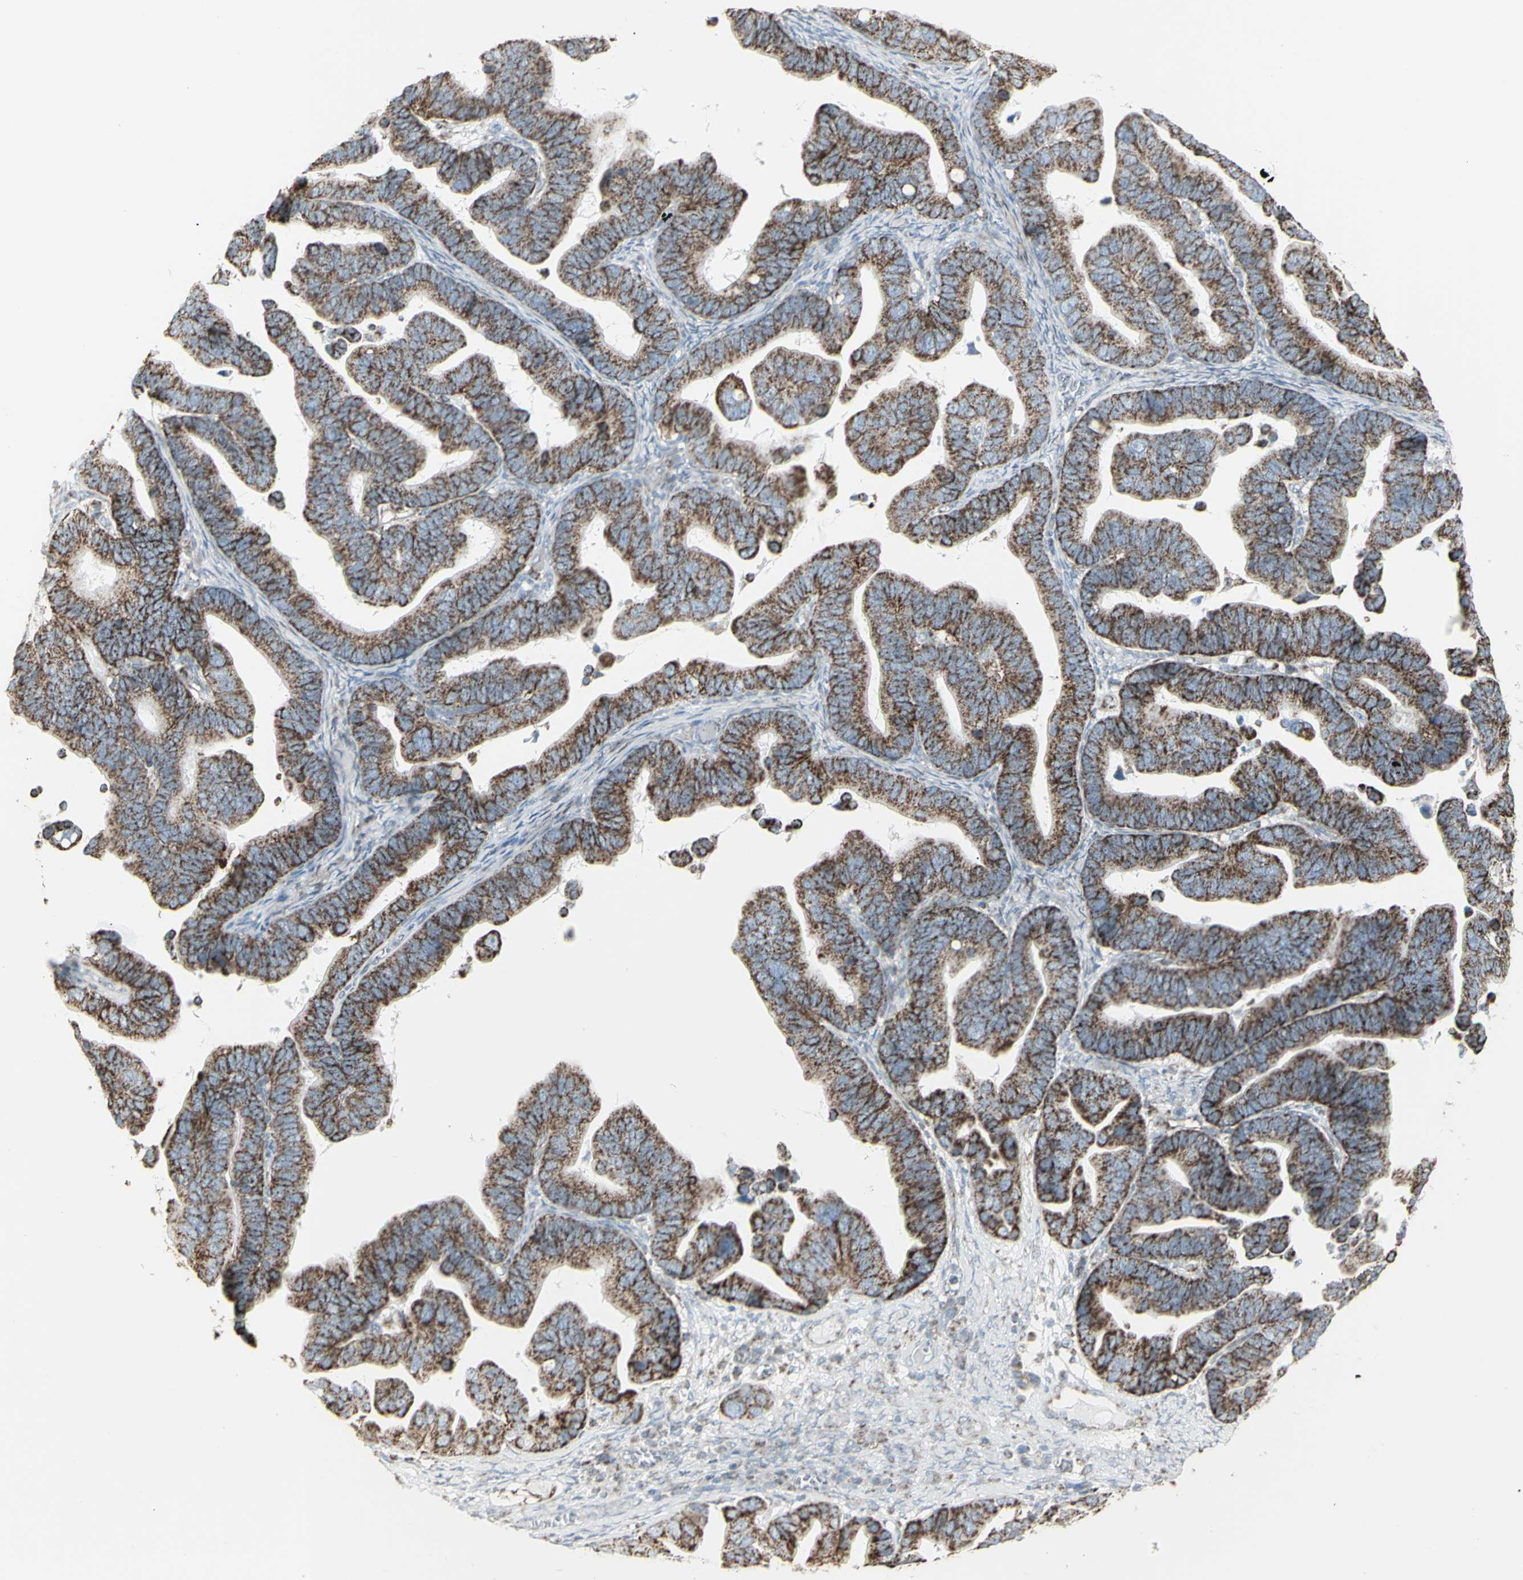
{"staining": {"intensity": "strong", "quantity": ">75%", "location": "cytoplasmic/membranous"}, "tissue": "ovarian cancer", "cell_type": "Tumor cells", "image_type": "cancer", "snomed": [{"axis": "morphology", "description": "Cystadenocarcinoma, serous, NOS"}, {"axis": "topography", "description": "Ovary"}], "caption": "A high amount of strong cytoplasmic/membranous positivity is seen in about >75% of tumor cells in ovarian cancer tissue.", "gene": "PLGRKT", "patient": {"sex": "female", "age": 56}}